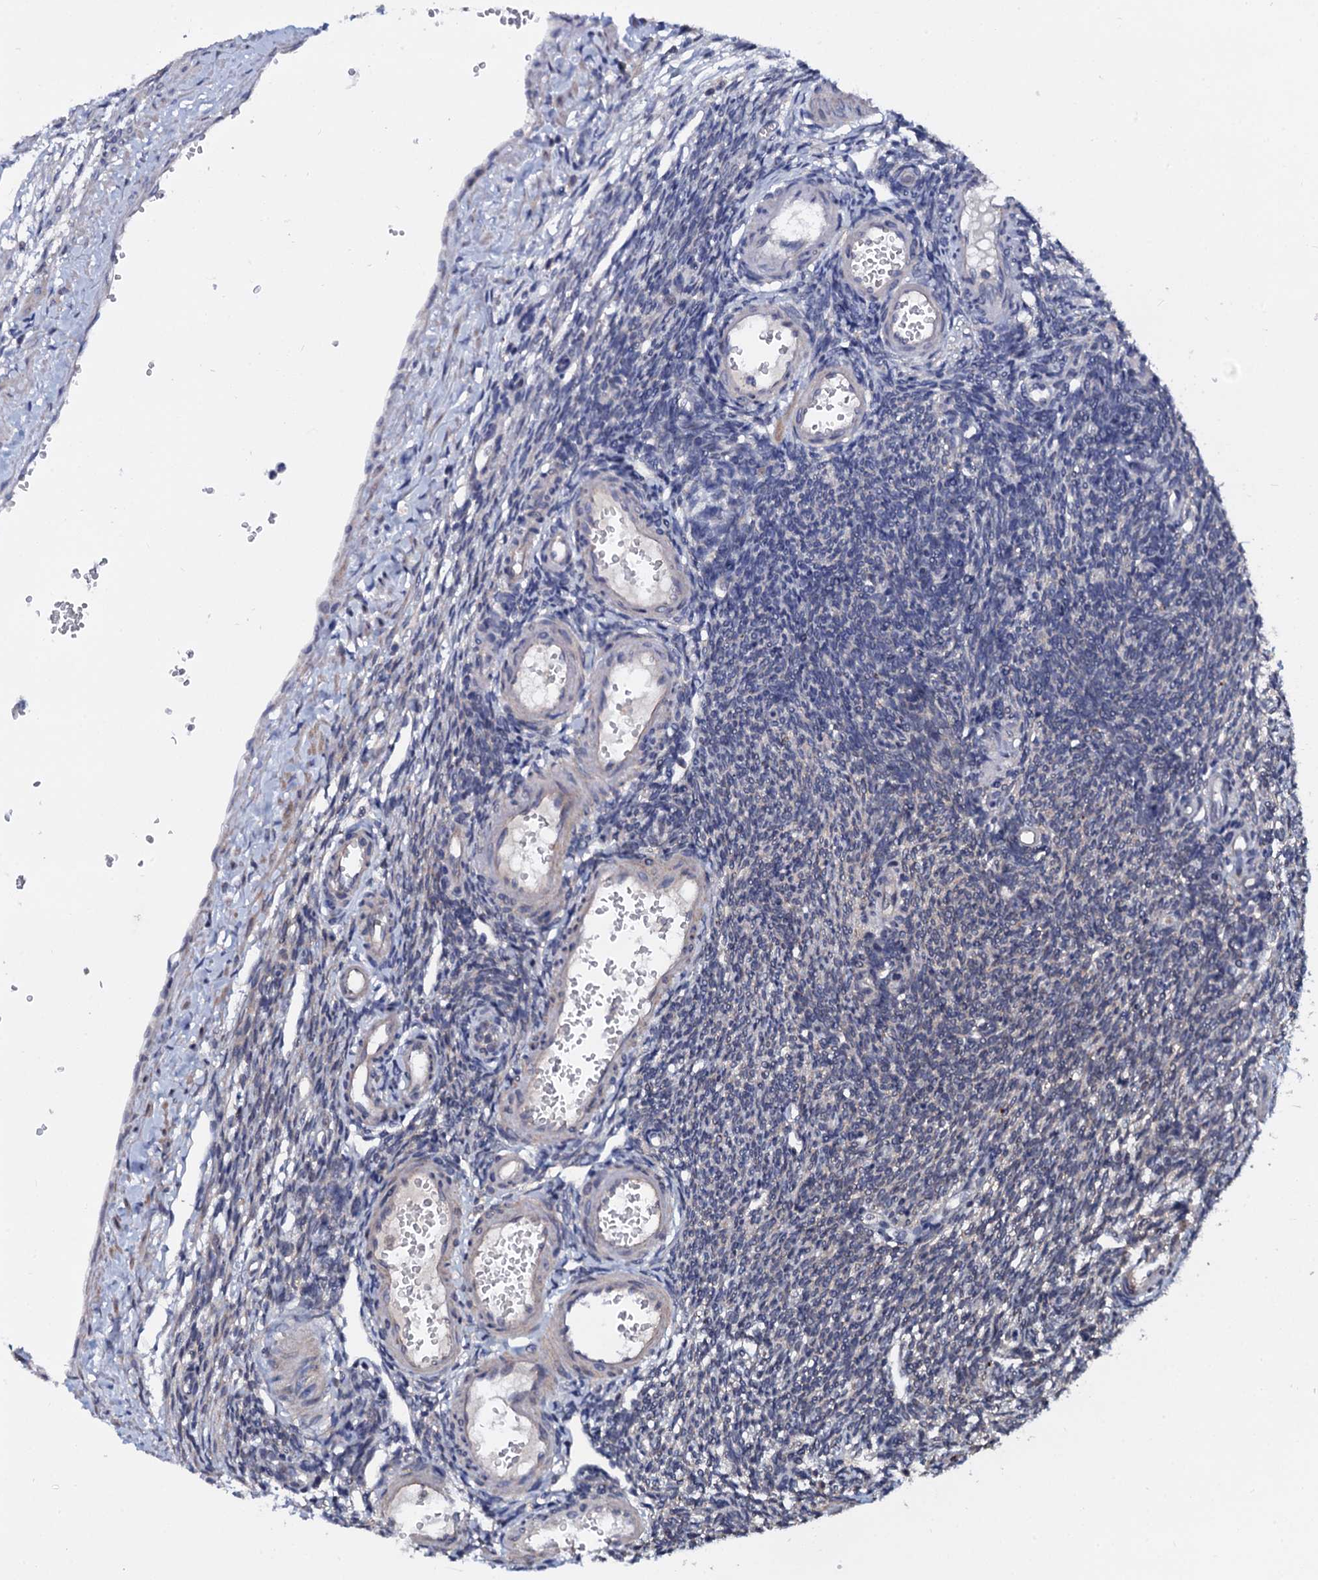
{"staining": {"intensity": "negative", "quantity": "none", "location": "none"}, "tissue": "ovary", "cell_type": "Follicle cells", "image_type": "normal", "snomed": [{"axis": "morphology", "description": "Normal tissue, NOS"}, {"axis": "morphology", "description": "Cyst, NOS"}, {"axis": "topography", "description": "Ovary"}], "caption": "A high-resolution micrograph shows immunohistochemistry staining of benign ovary, which displays no significant staining in follicle cells.", "gene": "SLC37A4", "patient": {"sex": "female", "age": 33}}